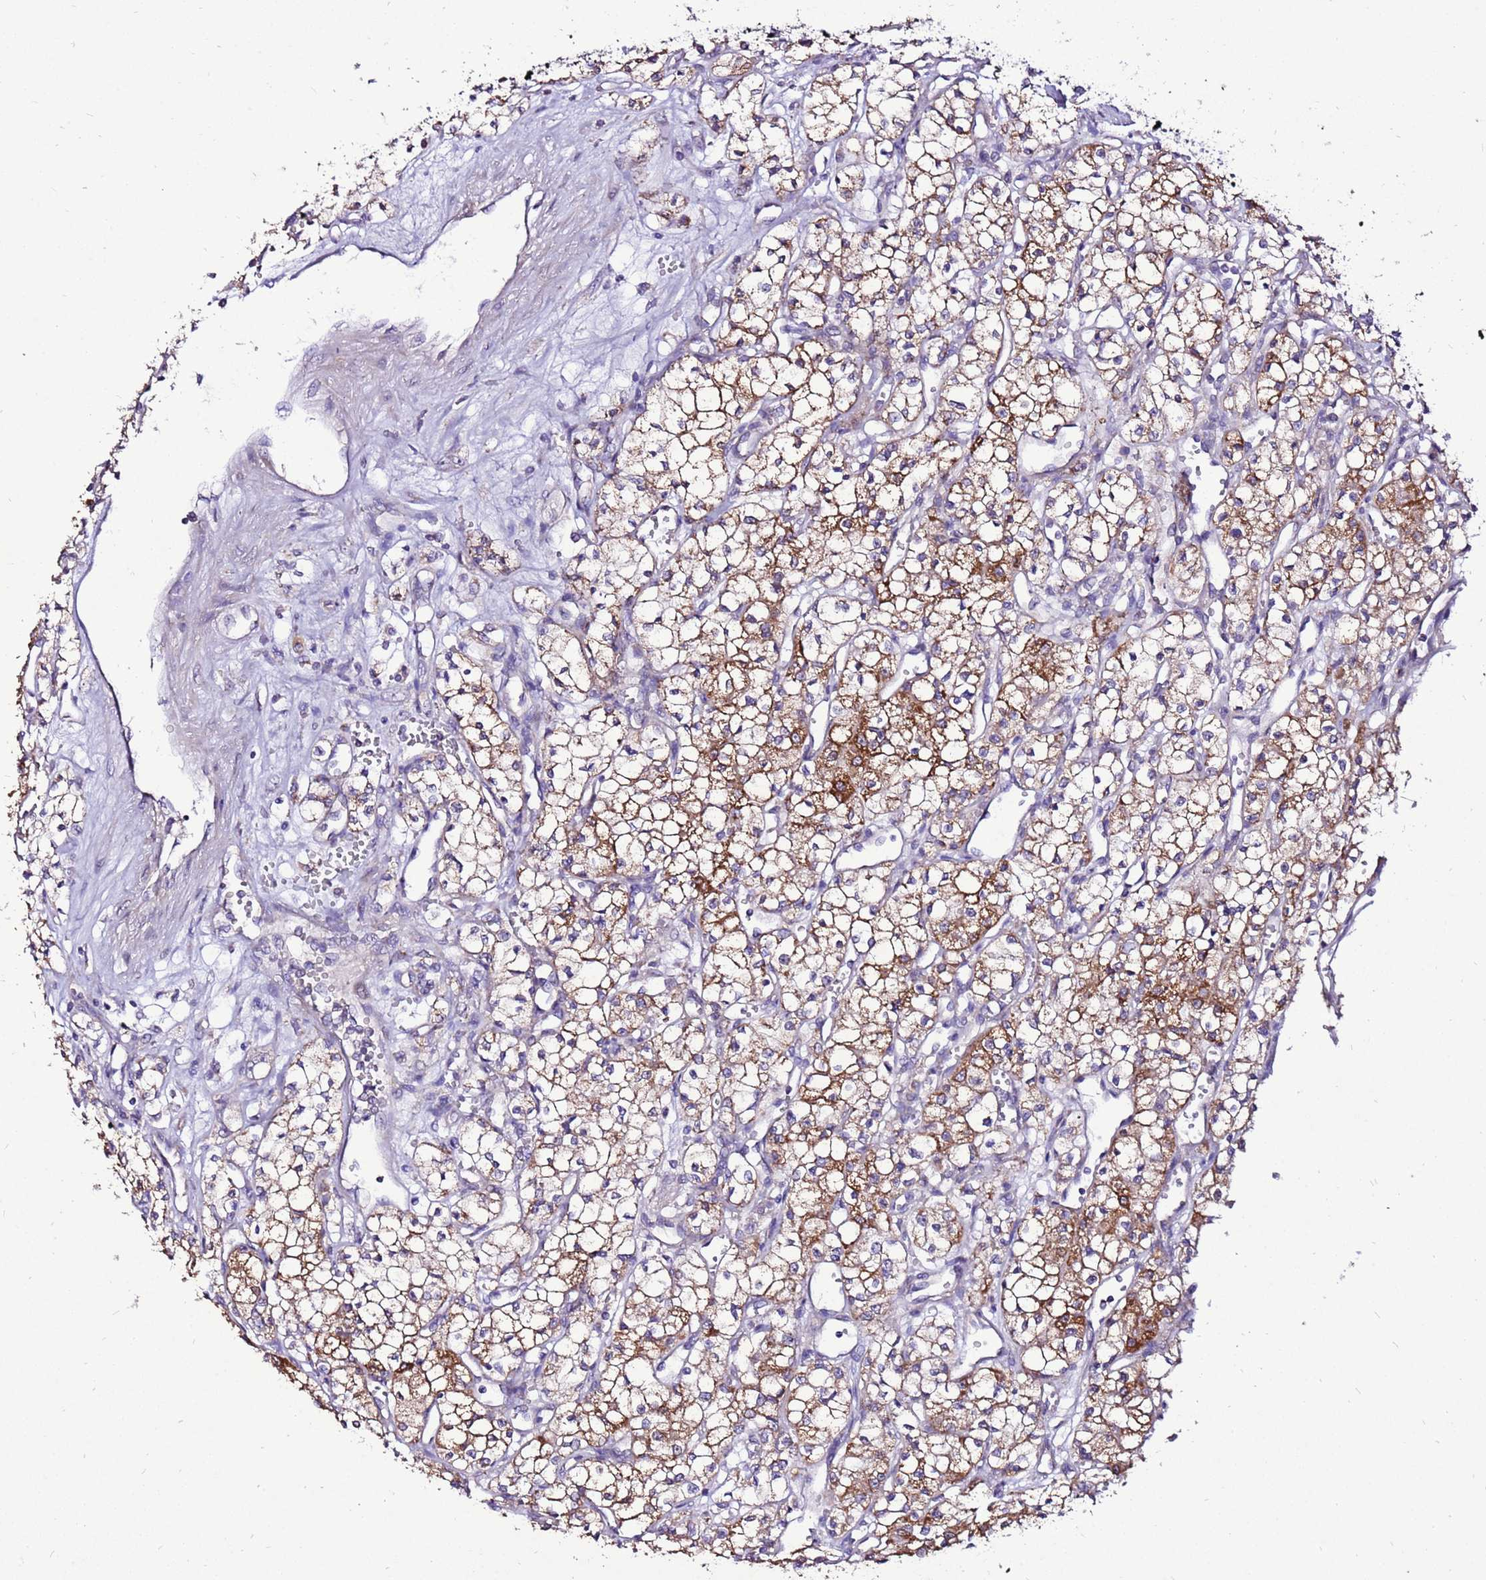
{"staining": {"intensity": "moderate", "quantity": ">75%", "location": "cytoplasmic/membranous"}, "tissue": "renal cancer", "cell_type": "Tumor cells", "image_type": "cancer", "snomed": [{"axis": "morphology", "description": "Adenocarcinoma, NOS"}, {"axis": "topography", "description": "Kidney"}], "caption": "Human renal adenocarcinoma stained for a protein (brown) exhibits moderate cytoplasmic/membranous positive staining in about >75% of tumor cells.", "gene": "TMEM106C", "patient": {"sex": "male", "age": 59}}